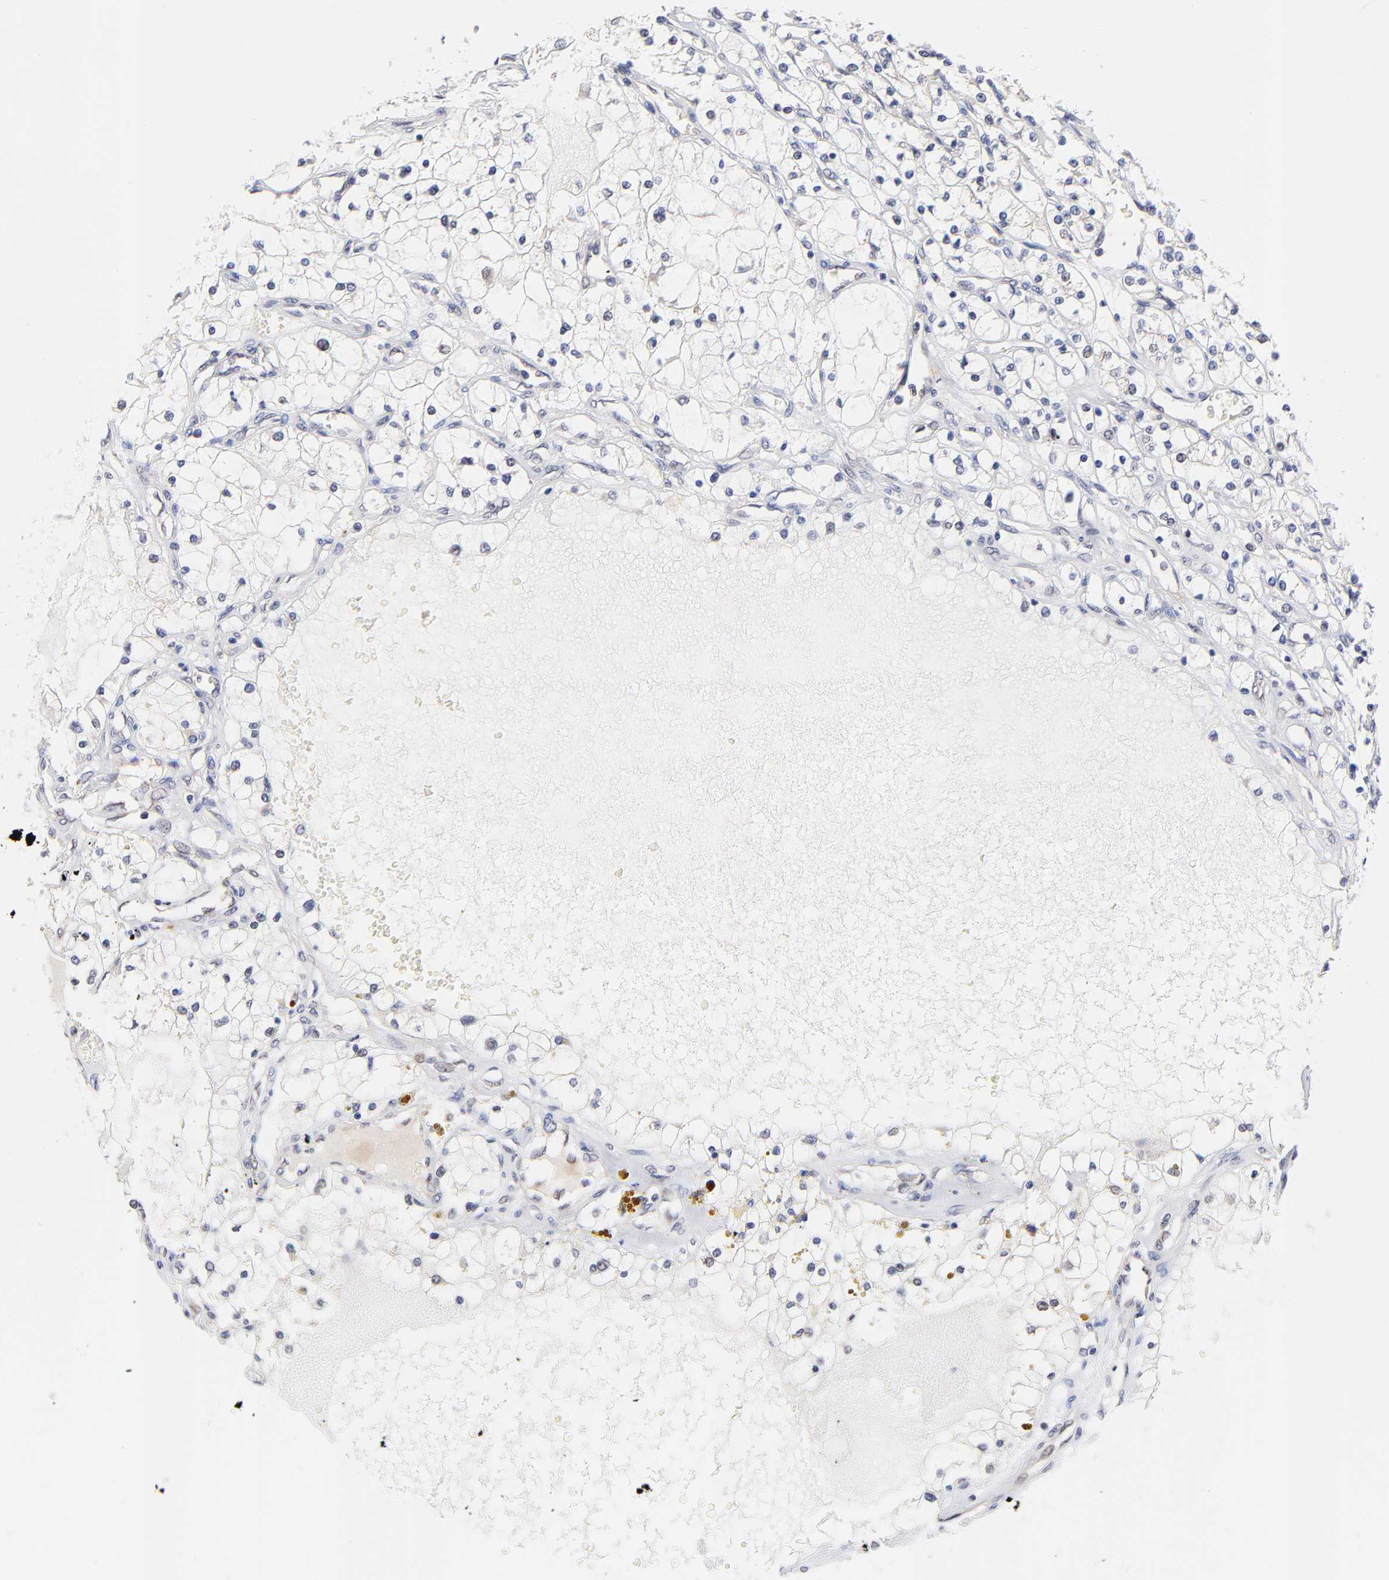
{"staining": {"intensity": "negative", "quantity": "none", "location": "none"}, "tissue": "renal cancer", "cell_type": "Tumor cells", "image_type": "cancer", "snomed": [{"axis": "morphology", "description": "Adenocarcinoma, NOS"}, {"axis": "topography", "description": "Kidney"}], "caption": "Human adenocarcinoma (renal) stained for a protein using immunohistochemistry (IHC) reveals no positivity in tumor cells.", "gene": "TXNL1", "patient": {"sex": "male", "age": 61}}